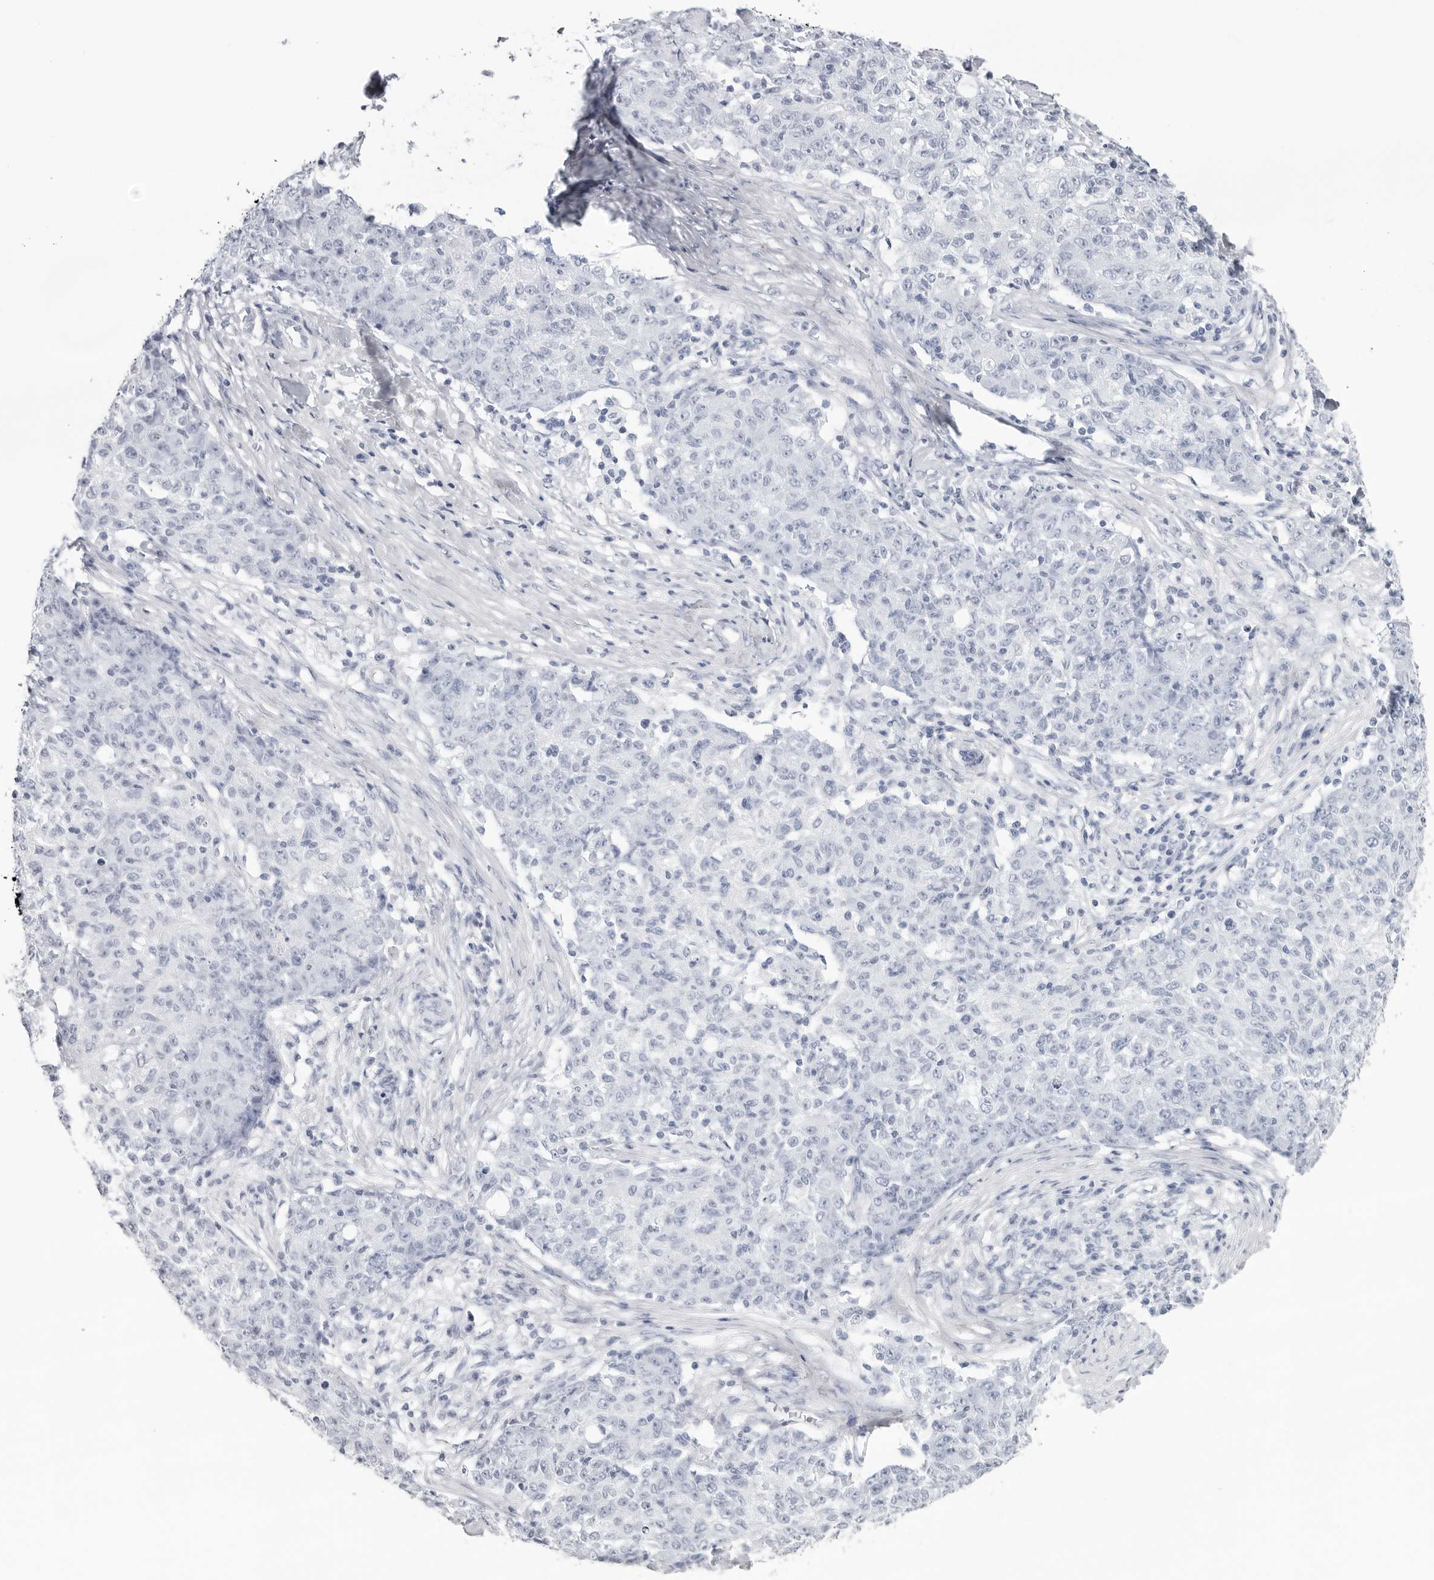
{"staining": {"intensity": "negative", "quantity": "none", "location": "none"}, "tissue": "ovarian cancer", "cell_type": "Tumor cells", "image_type": "cancer", "snomed": [{"axis": "morphology", "description": "Carcinoma, endometroid"}, {"axis": "topography", "description": "Ovary"}], "caption": "Immunohistochemistry photomicrograph of neoplastic tissue: ovarian cancer (endometroid carcinoma) stained with DAB (3,3'-diaminobenzidine) displays no significant protein expression in tumor cells.", "gene": "CST2", "patient": {"sex": "female", "age": 42}}